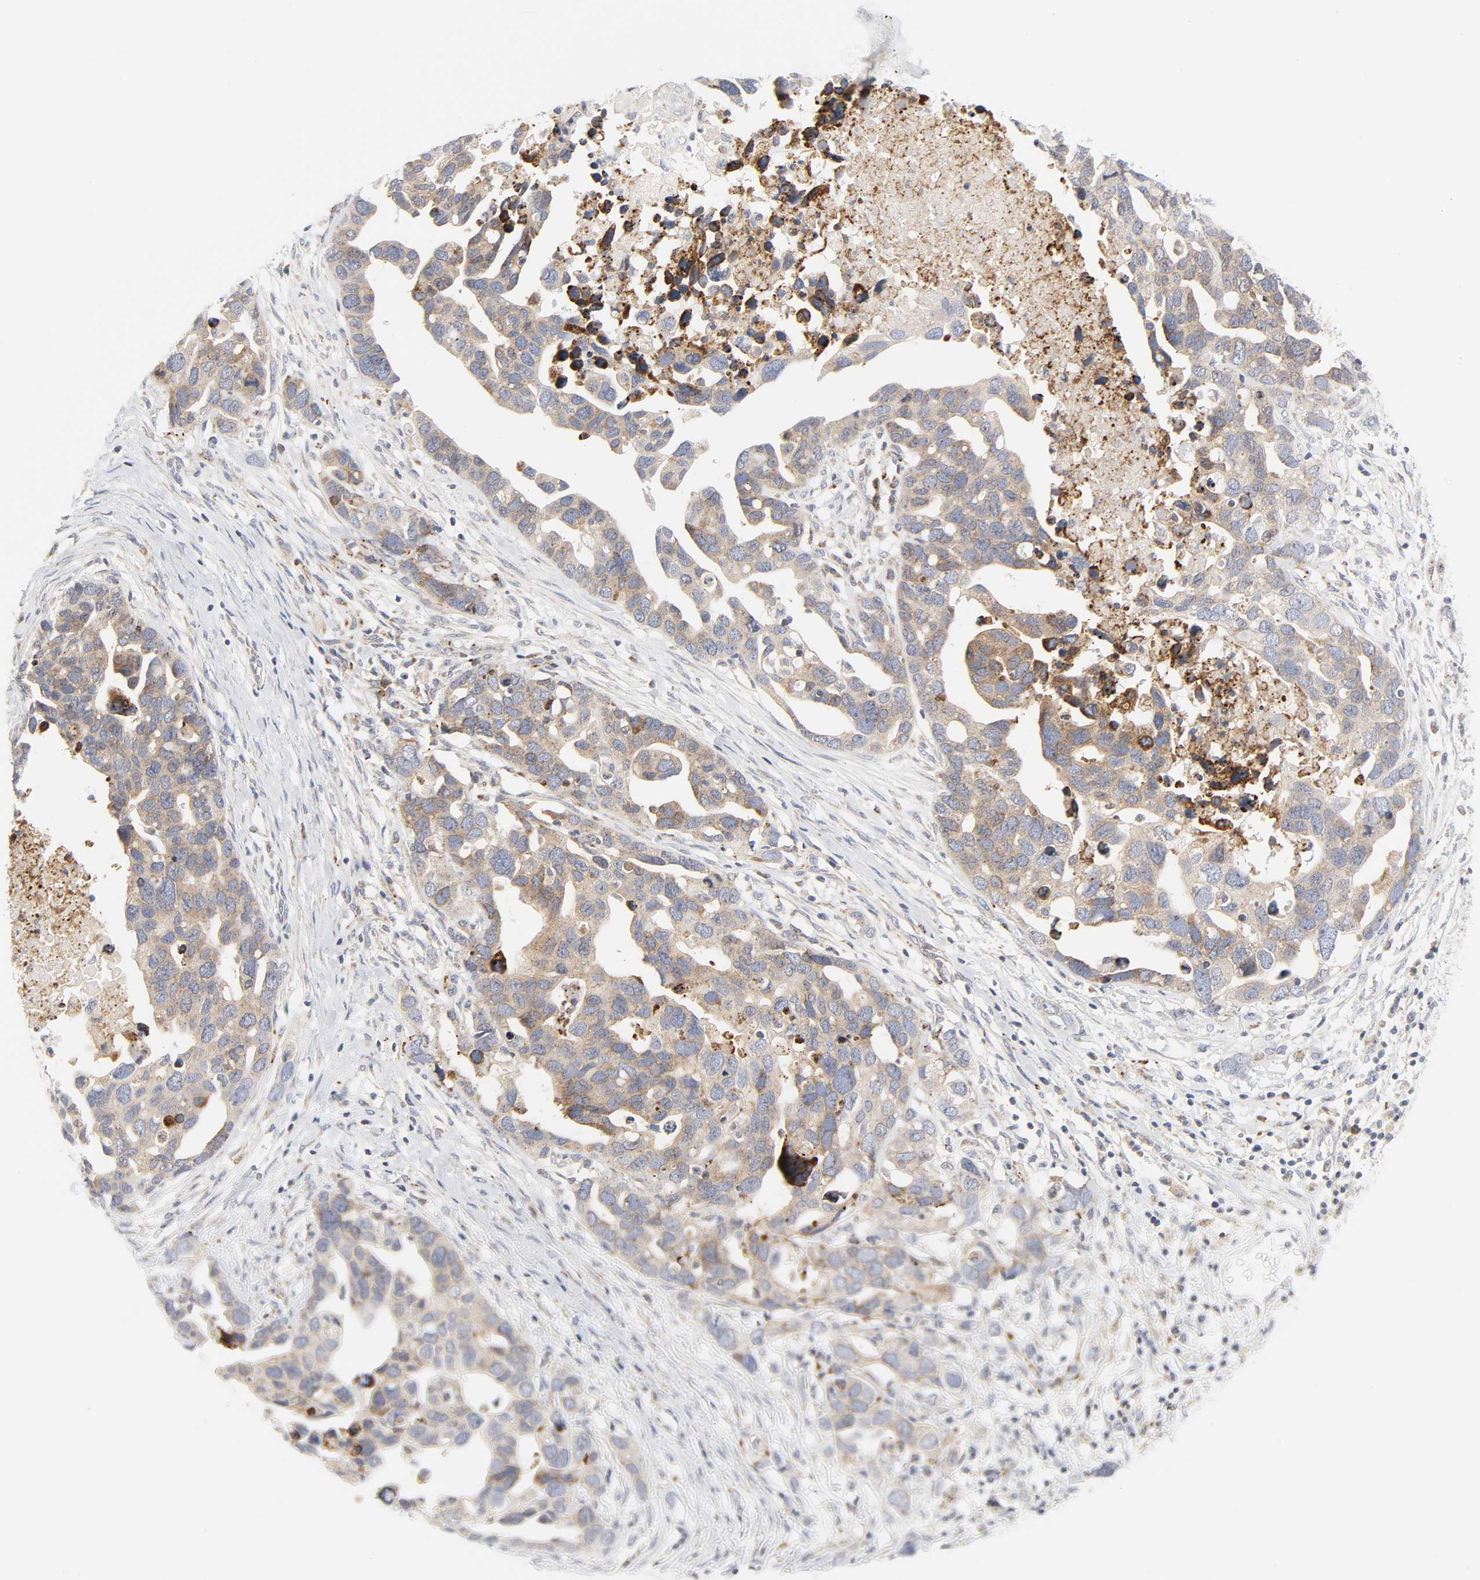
{"staining": {"intensity": "weak", "quantity": ">75%", "location": "cytoplasmic/membranous"}, "tissue": "ovarian cancer", "cell_type": "Tumor cells", "image_type": "cancer", "snomed": [{"axis": "morphology", "description": "Cystadenocarcinoma, serous, NOS"}, {"axis": "topography", "description": "Ovary"}], "caption": "Ovarian cancer stained with immunohistochemistry (IHC) exhibits weak cytoplasmic/membranous staining in approximately >75% of tumor cells.", "gene": "LRP6", "patient": {"sex": "female", "age": 54}}